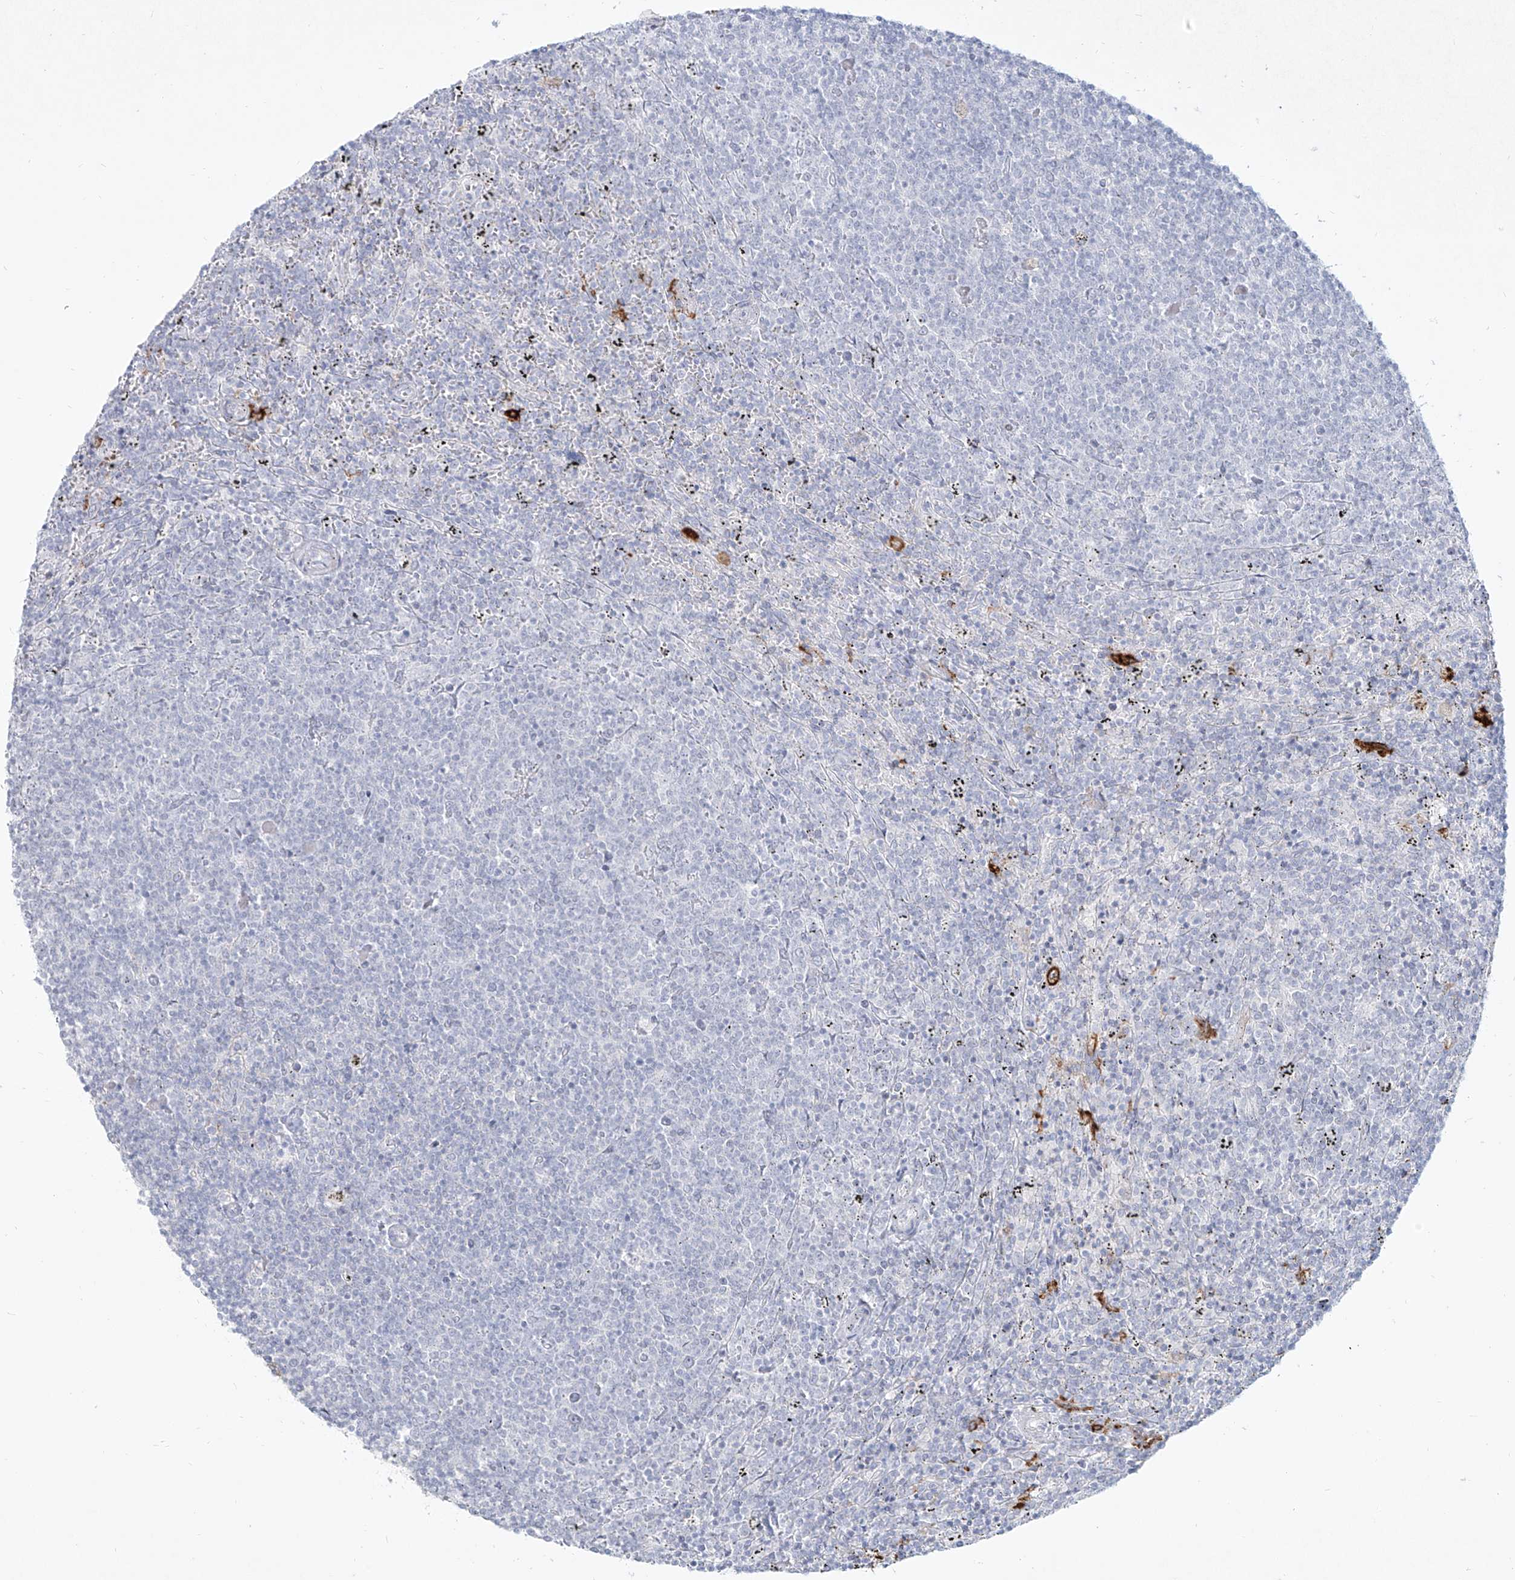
{"staining": {"intensity": "negative", "quantity": "none", "location": "none"}, "tissue": "lymphoma", "cell_type": "Tumor cells", "image_type": "cancer", "snomed": [{"axis": "morphology", "description": "Malignant lymphoma, non-Hodgkin's type, Low grade"}, {"axis": "topography", "description": "Spleen"}], "caption": "Immunohistochemical staining of low-grade malignant lymphoma, non-Hodgkin's type displays no significant staining in tumor cells.", "gene": "CD209", "patient": {"sex": "female", "age": 50}}